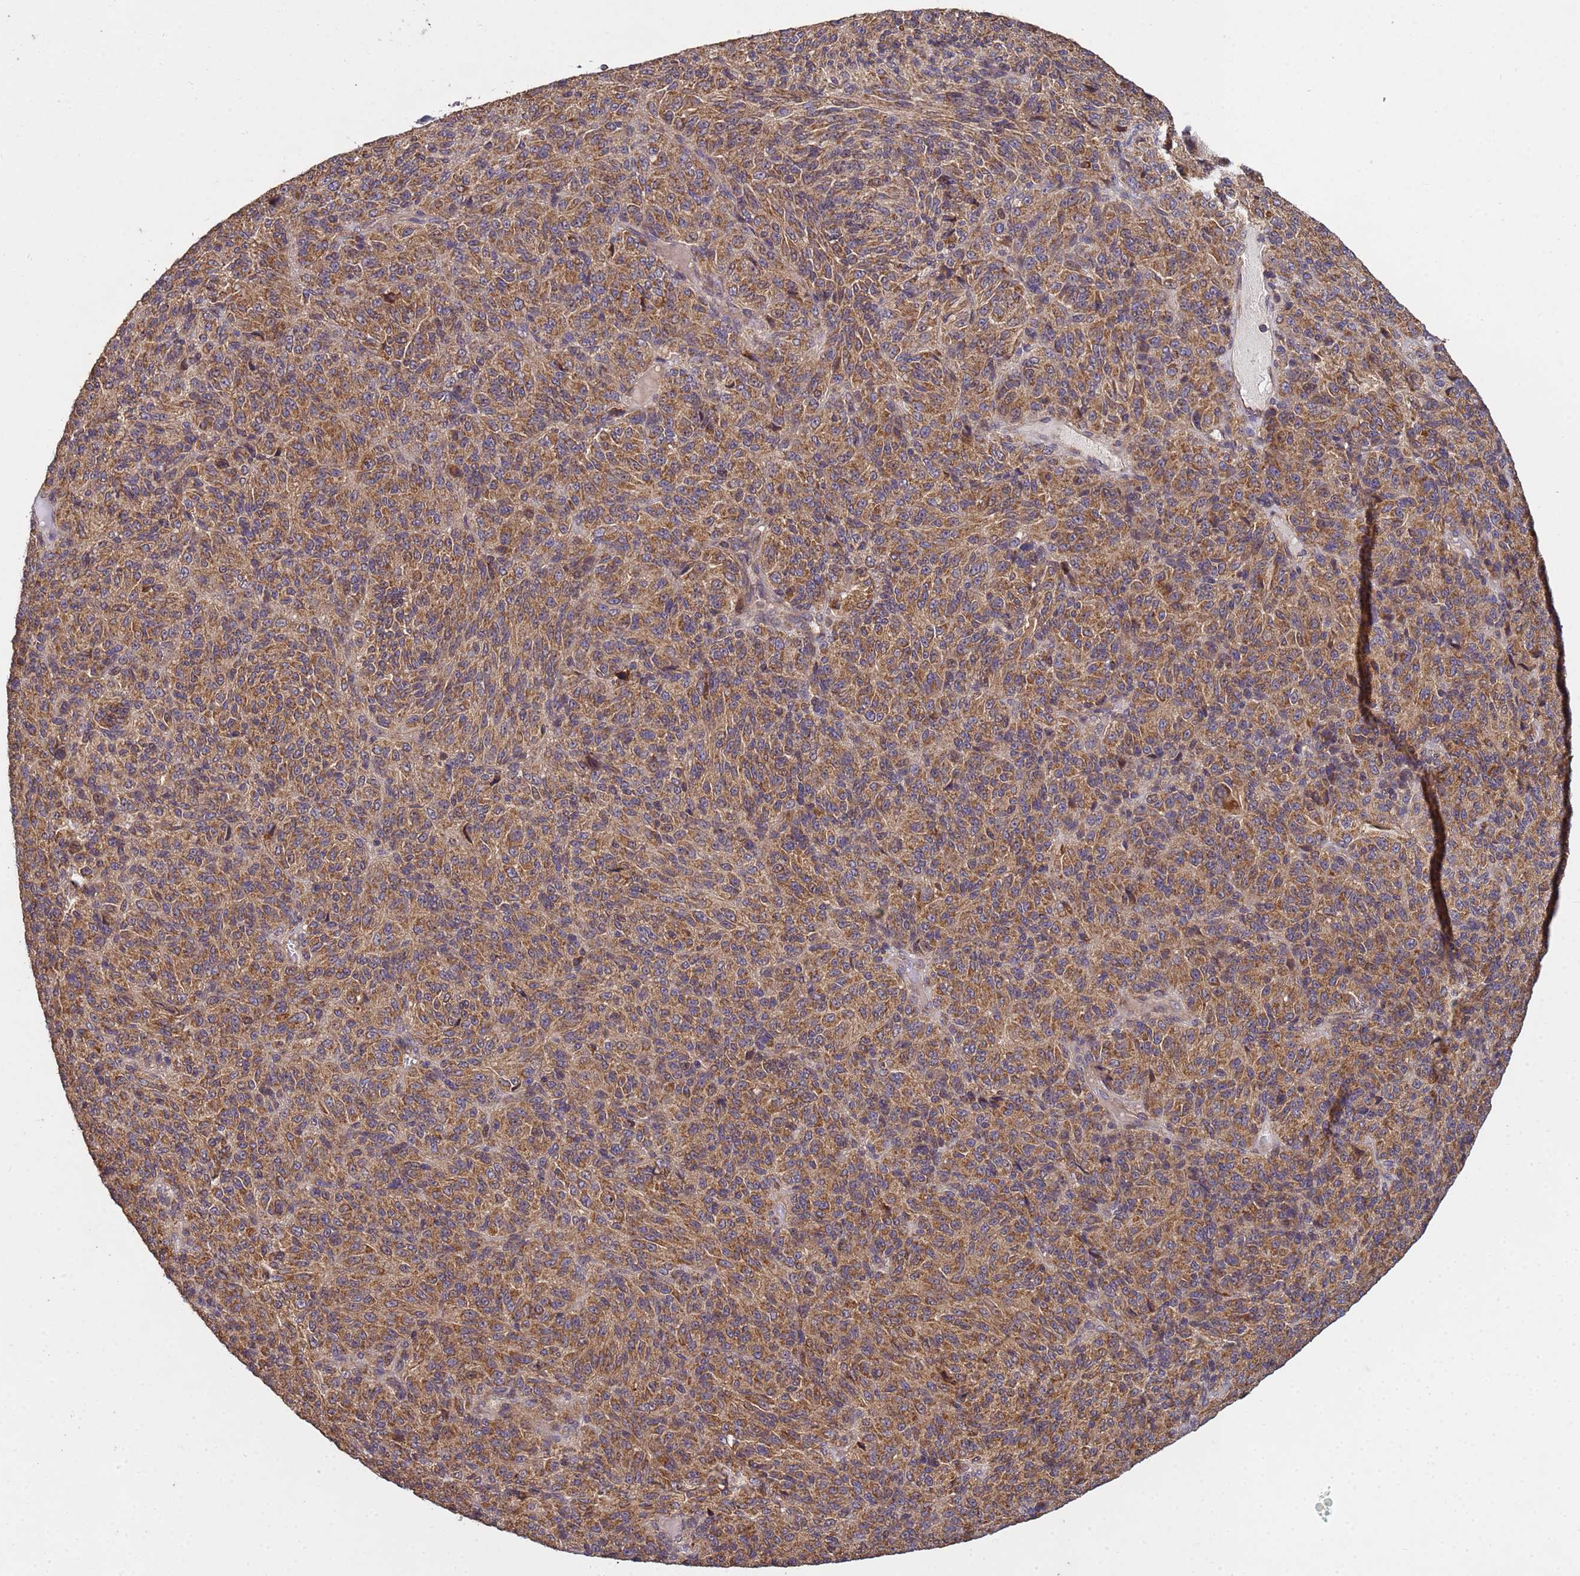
{"staining": {"intensity": "moderate", "quantity": ">75%", "location": "cytoplasmic/membranous"}, "tissue": "melanoma", "cell_type": "Tumor cells", "image_type": "cancer", "snomed": [{"axis": "morphology", "description": "Malignant melanoma, Metastatic site"}, {"axis": "topography", "description": "Brain"}], "caption": "A brown stain highlights moderate cytoplasmic/membranous positivity of a protein in human malignant melanoma (metastatic site) tumor cells. (Brightfield microscopy of DAB IHC at high magnification).", "gene": "P2RX7", "patient": {"sex": "female", "age": 56}}